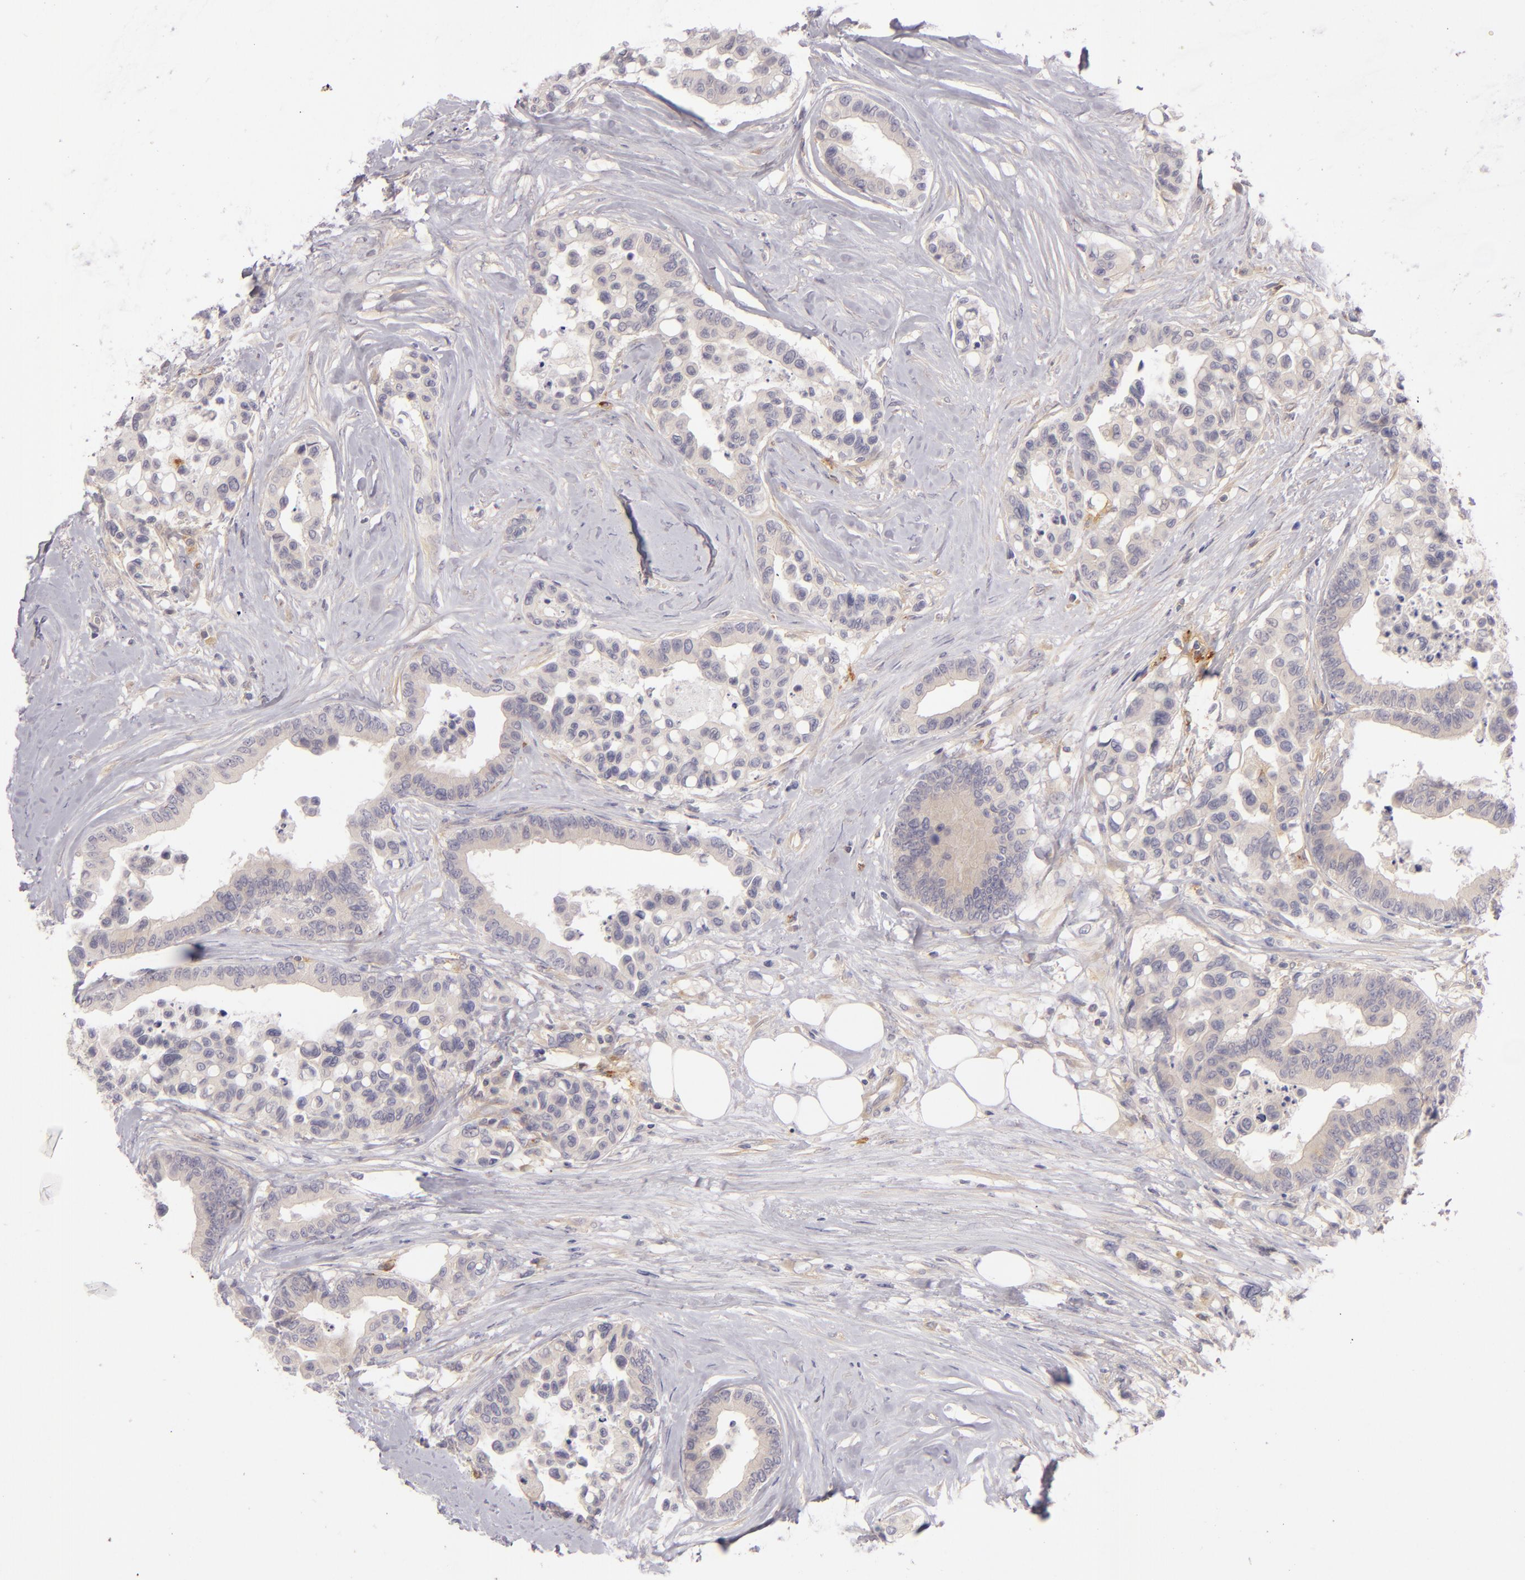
{"staining": {"intensity": "weak", "quantity": "<25%", "location": "cytoplasmic/membranous"}, "tissue": "colorectal cancer", "cell_type": "Tumor cells", "image_type": "cancer", "snomed": [{"axis": "morphology", "description": "Adenocarcinoma, NOS"}, {"axis": "topography", "description": "Colon"}], "caption": "A high-resolution image shows immunohistochemistry staining of adenocarcinoma (colorectal), which demonstrates no significant staining in tumor cells.", "gene": "CD83", "patient": {"sex": "male", "age": 82}}